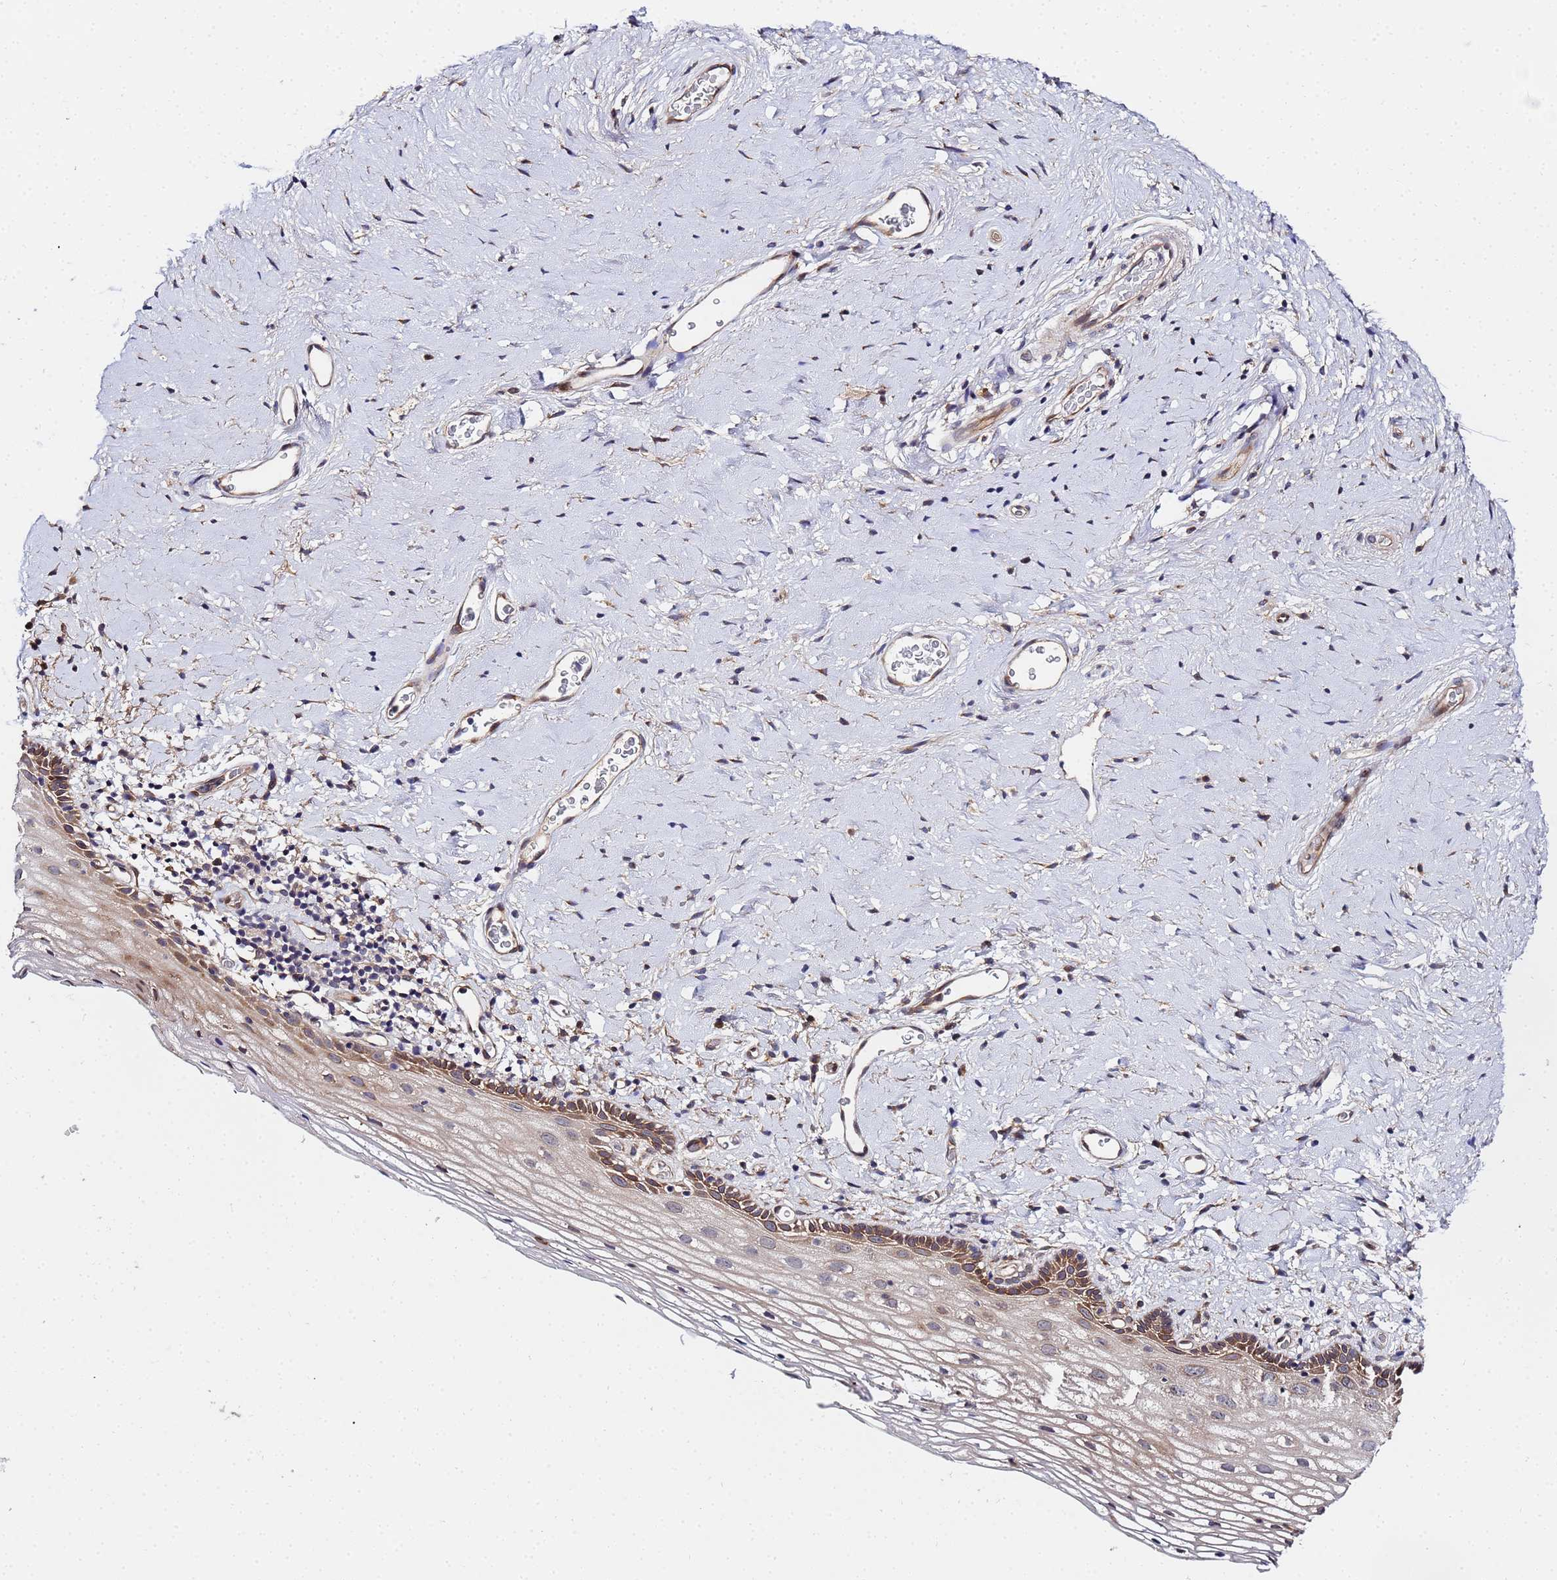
{"staining": {"intensity": "moderate", "quantity": ">75%", "location": "cytoplasmic/membranous"}, "tissue": "vagina", "cell_type": "Squamous epithelial cells", "image_type": "normal", "snomed": [{"axis": "morphology", "description": "Normal tissue, NOS"}, {"axis": "morphology", "description": "Adenocarcinoma, NOS"}, {"axis": "topography", "description": "Rectum"}, {"axis": "topography", "description": "Vagina"}], "caption": "Protein staining of unremarkable vagina shows moderate cytoplasmic/membranous staining in approximately >75% of squamous epithelial cells.", "gene": "UNC93B1", "patient": {"sex": "female", "age": 71}}